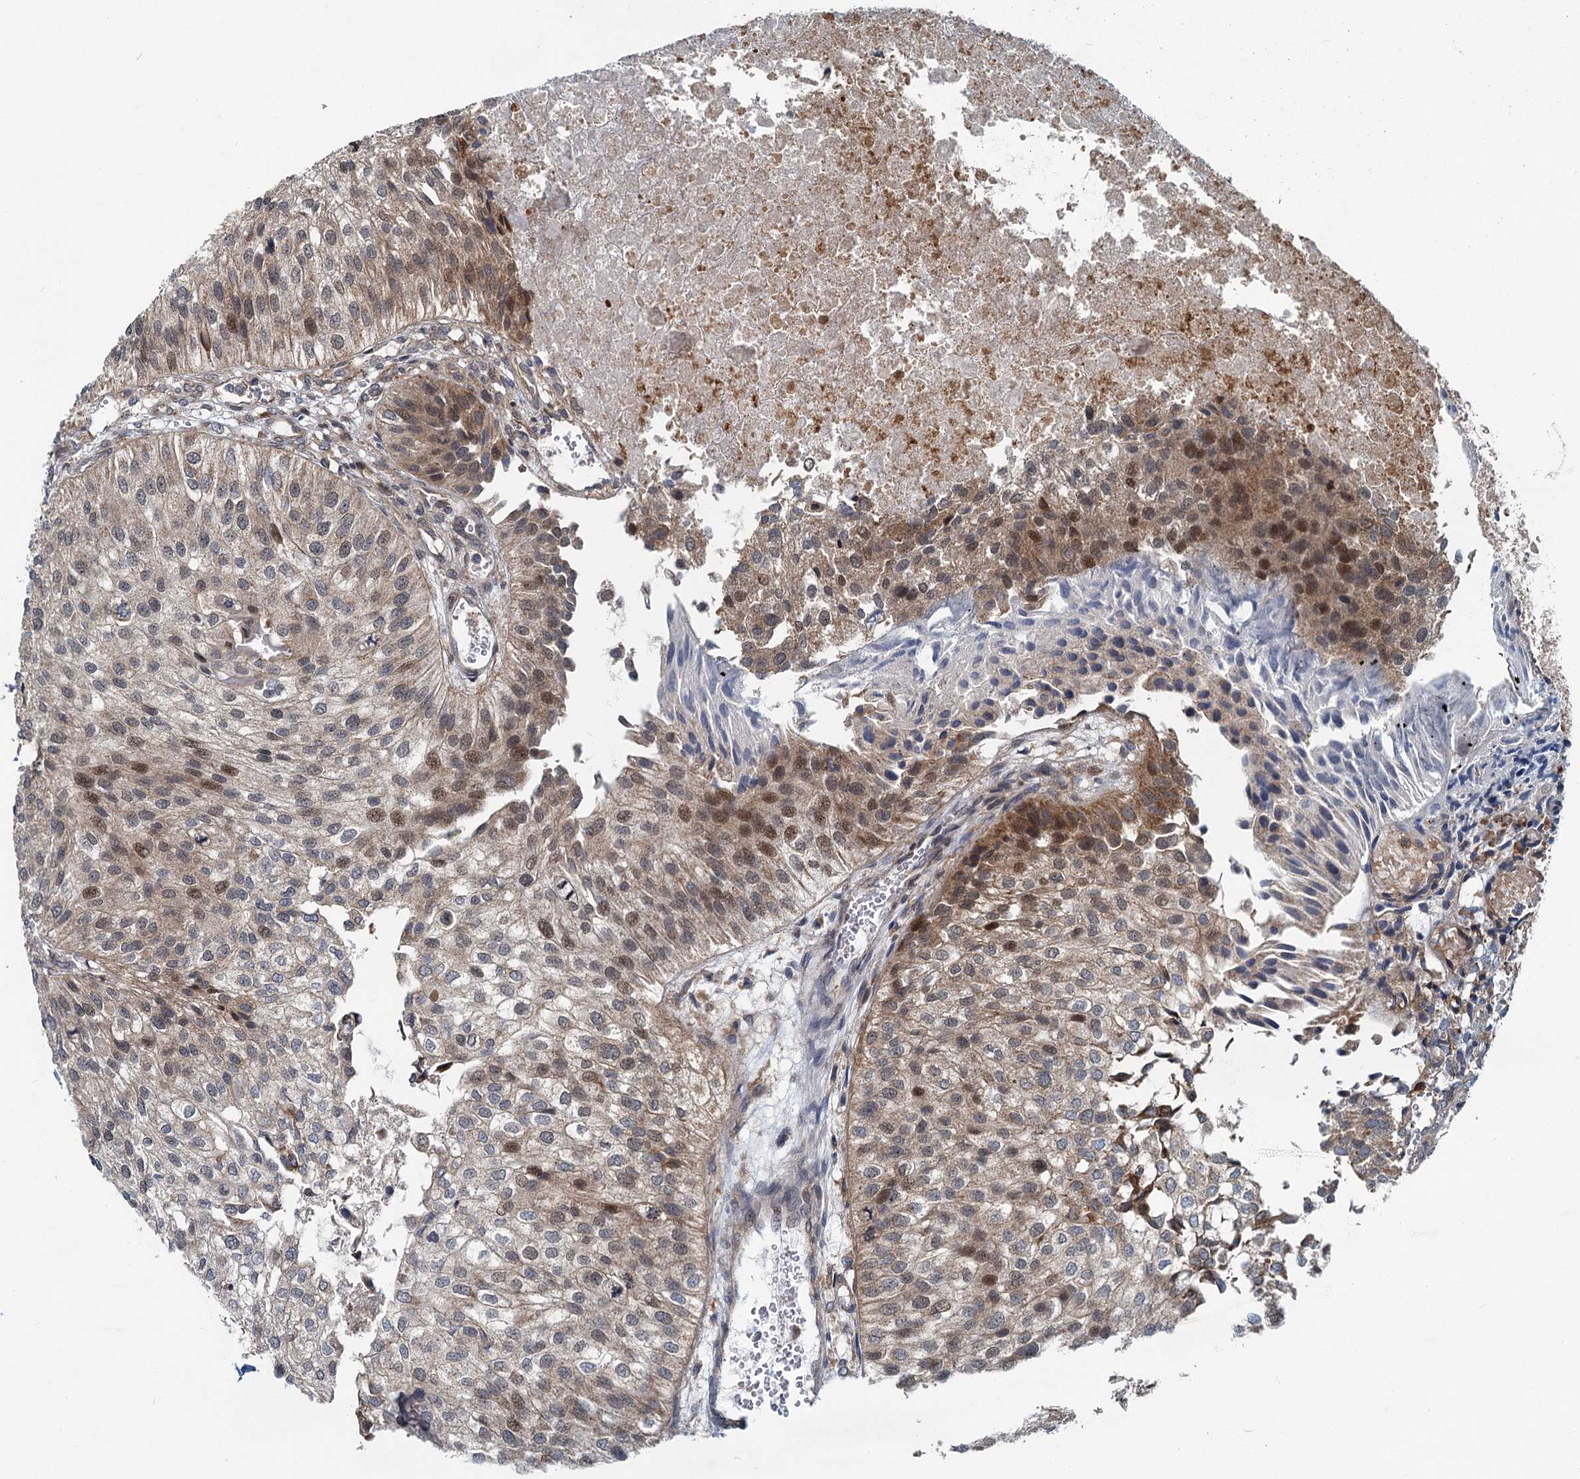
{"staining": {"intensity": "moderate", "quantity": "<25%", "location": "cytoplasmic/membranous,nuclear"}, "tissue": "urothelial cancer", "cell_type": "Tumor cells", "image_type": "cancer", "snomed": [{"axis": "morphology", "description": "Urothelial carcinoma, Low grade"}, {"axis": "topography", "description": "Urinary bladder"}], "caption": "Immunohistochemistry (IHC) of human low-grade urothelial carcinoma exhibits low levels of moderate cytoplasmic/membranous and nuclear positivity in about <25% of tumor cells.", "gene": "ADCY2", "patient": {"sex": "female", "age": 89}}